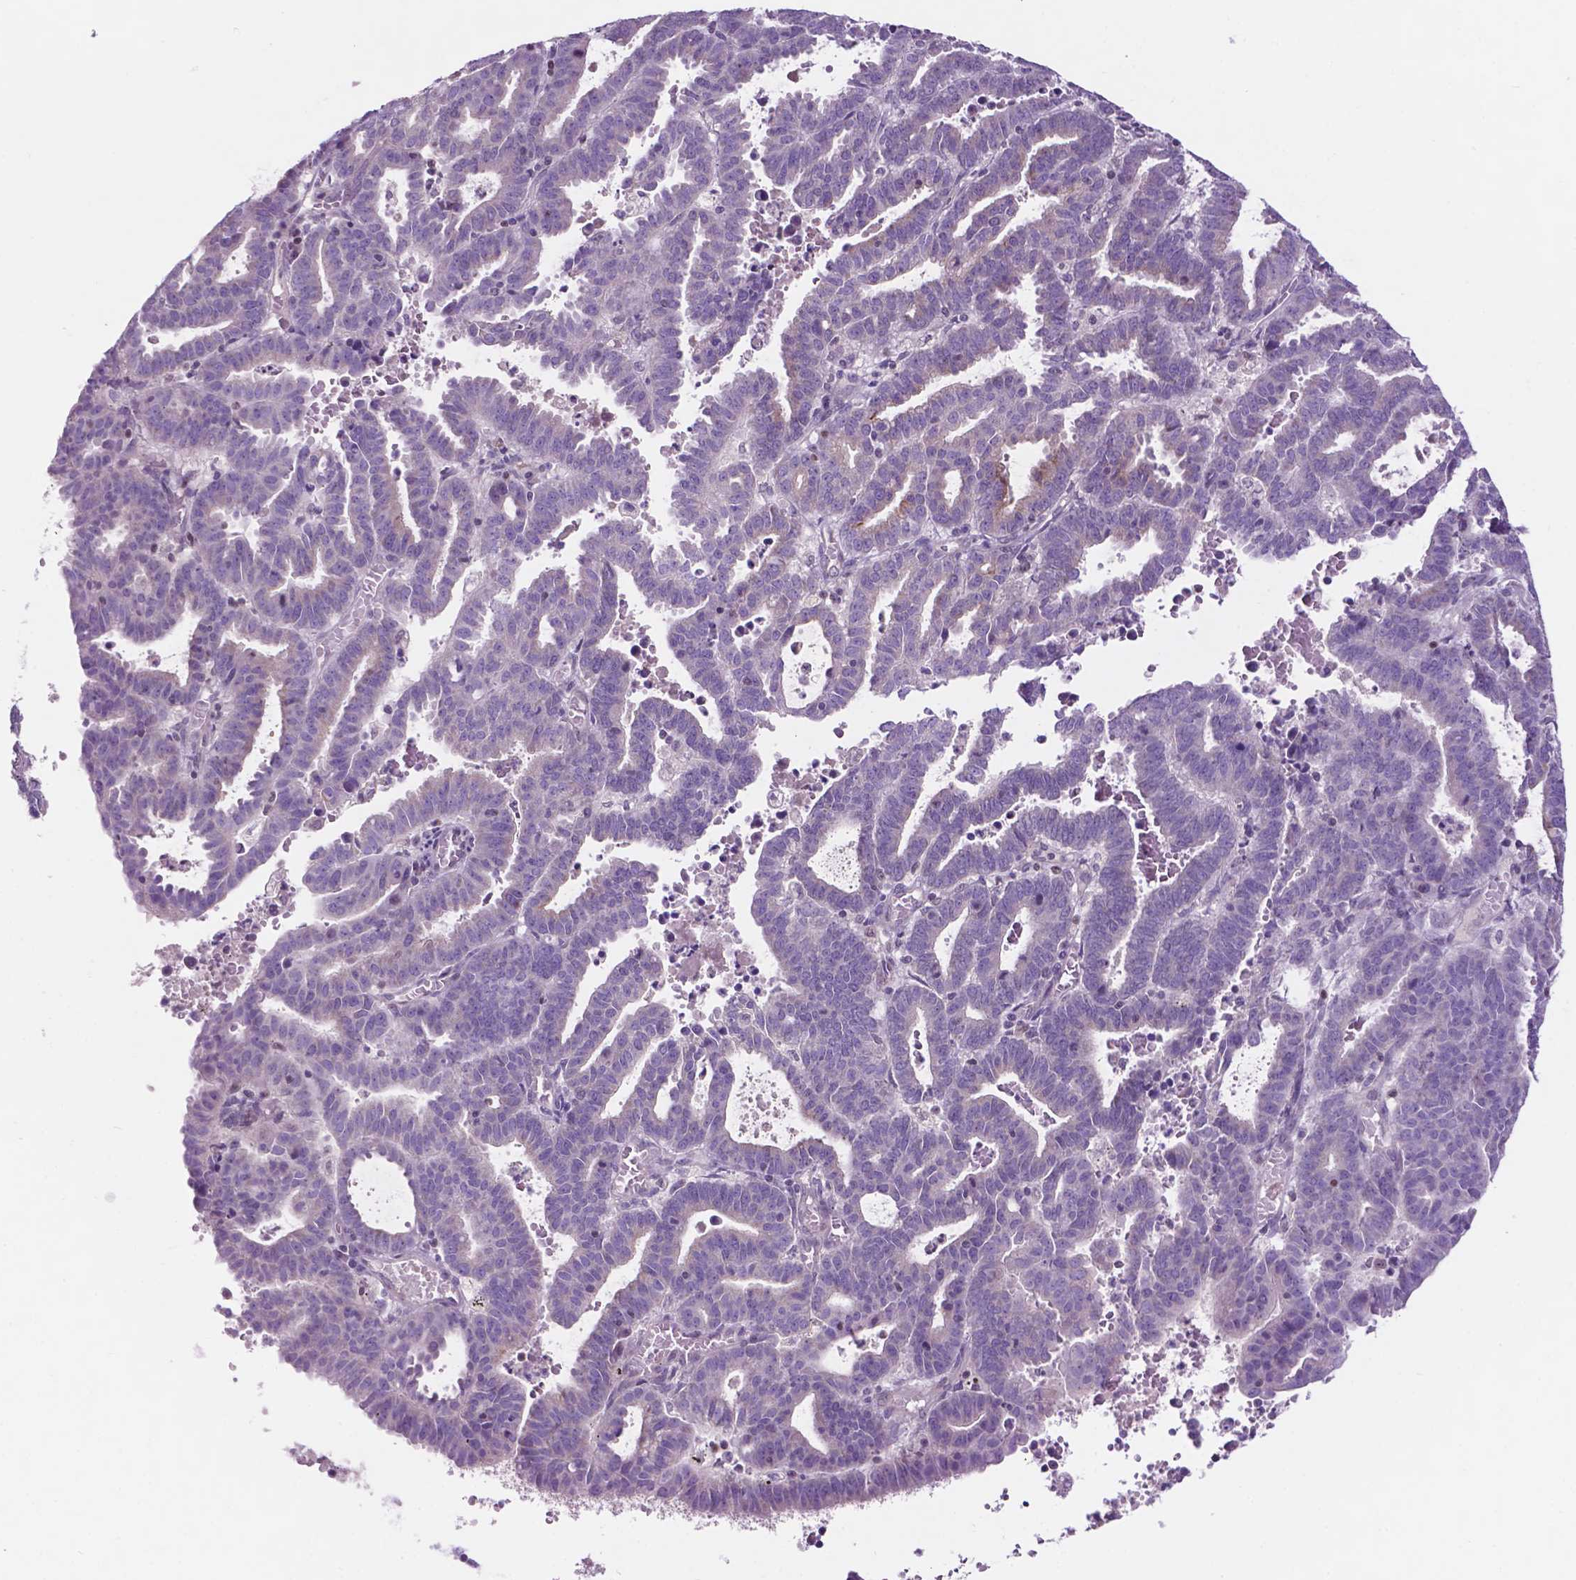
{"staining": {"intensity": "negative", "quantity": "none", "location": "none"}, "tissue": "endometrial cancer", "cell_type": "Tumor cells", "image_type": "cancer", "snomed": [{"axis": "morphology", "description": "Adenocarcinoma, NOS"}, {"axis": "topography", "description": "Uterus"}], "caption": "Endometrial cancer (adenocarcinoma) was stained to show a protein in brown. There is no significant staining in tumor cells.", "gene": "FAM50B", "patient": {"sex": "female", "age": 83}}